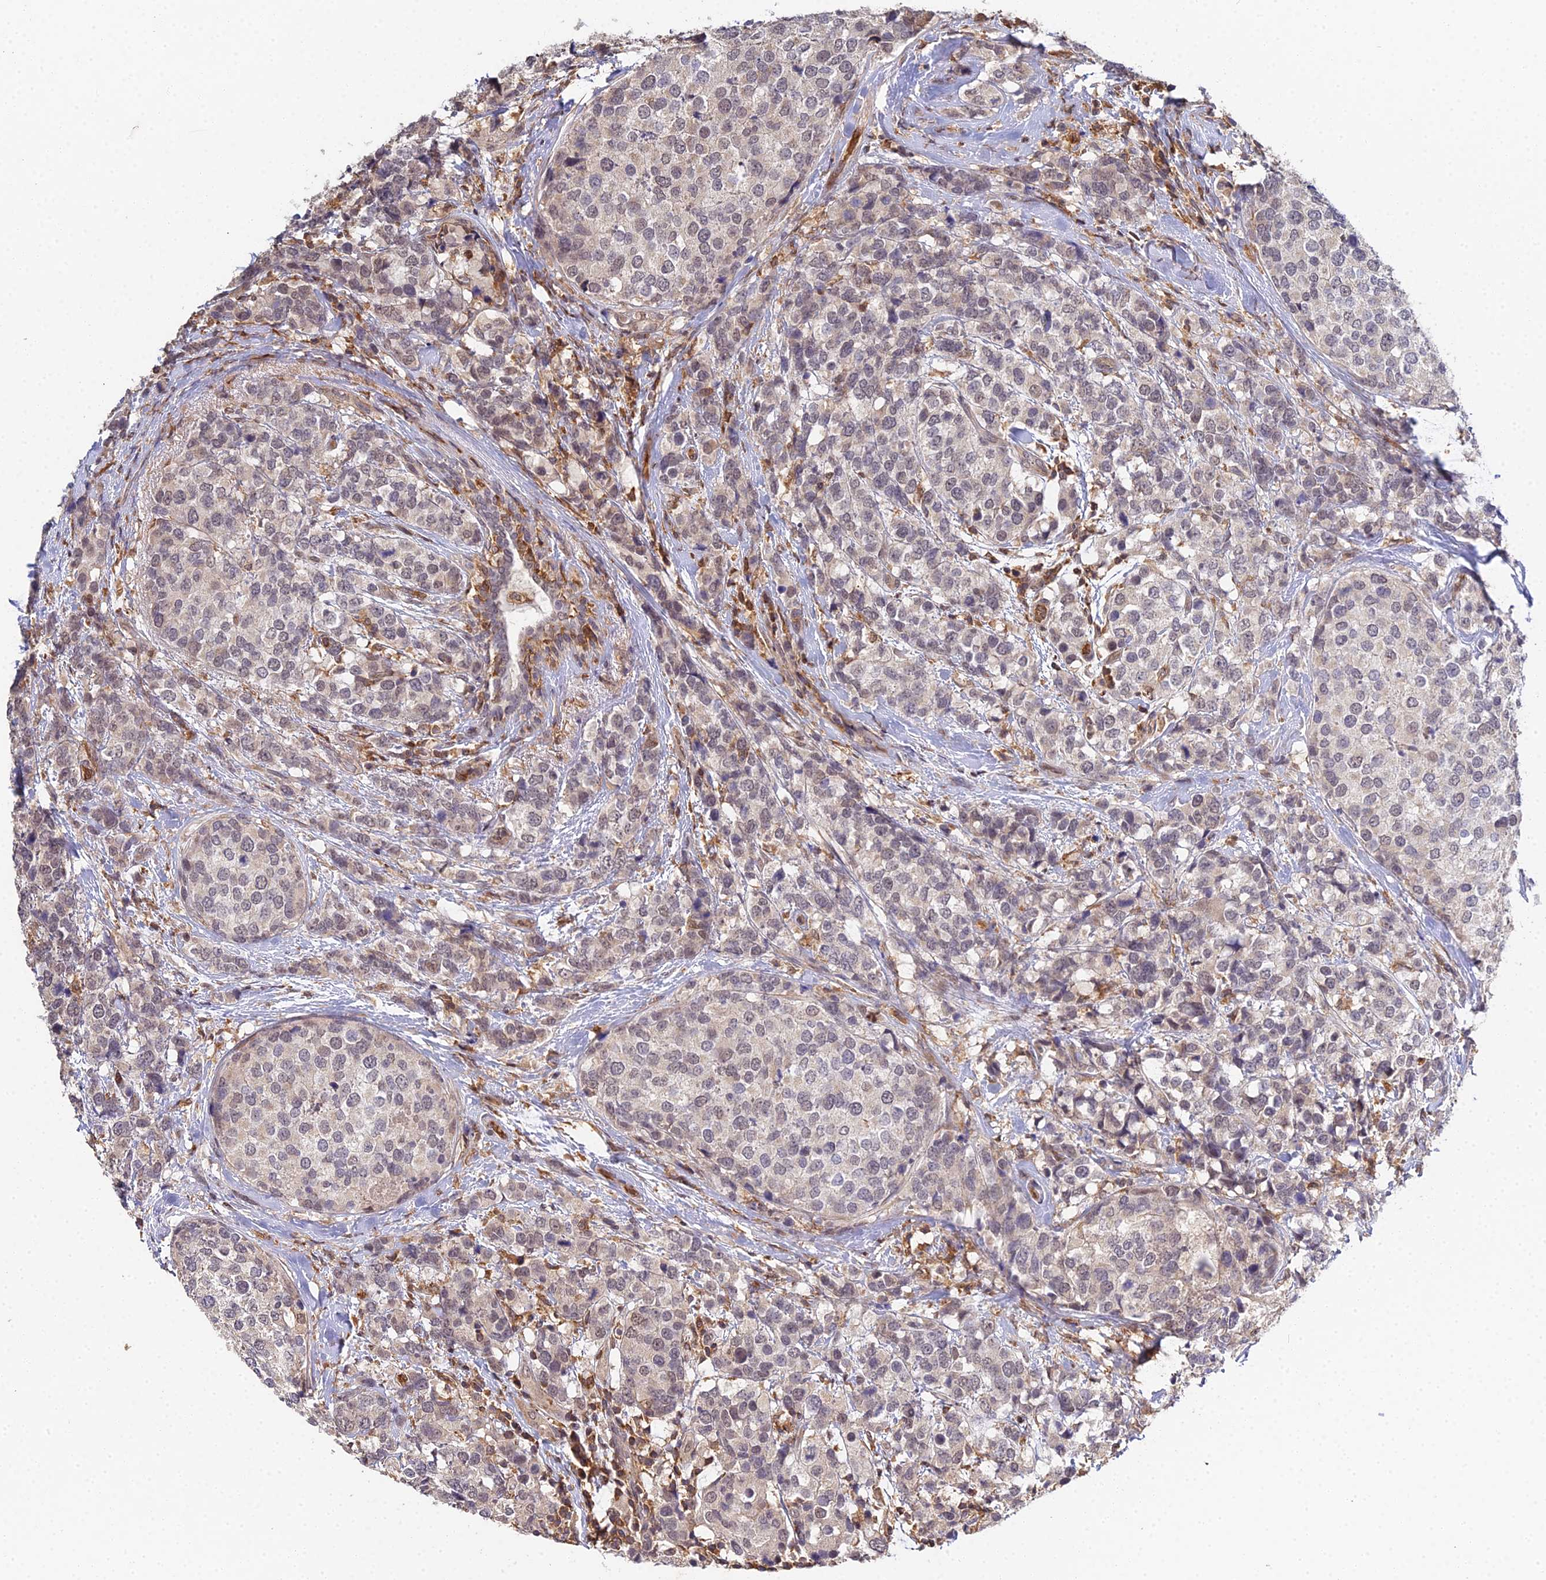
{"staining": {"intensity": "weak", "quantity": "25%-75%", "location": "nuclear"}, "tissue": "breast cancer", "cell_type": "Tumor cells", "image_type": "cancer", "snomed": [{"axis": "morphology", "description": "Lobular carcinoma"}, {"axis": "topography", "description": "Breast"}], "caption": "Immunohistochemical staining of breast cancer (lobular carcinoma) displays weak nuclear protein expression in about 25%-75% of tumor cells.", "gene": "TPRX1", "patient": {"sex": "female", "age": 59}}